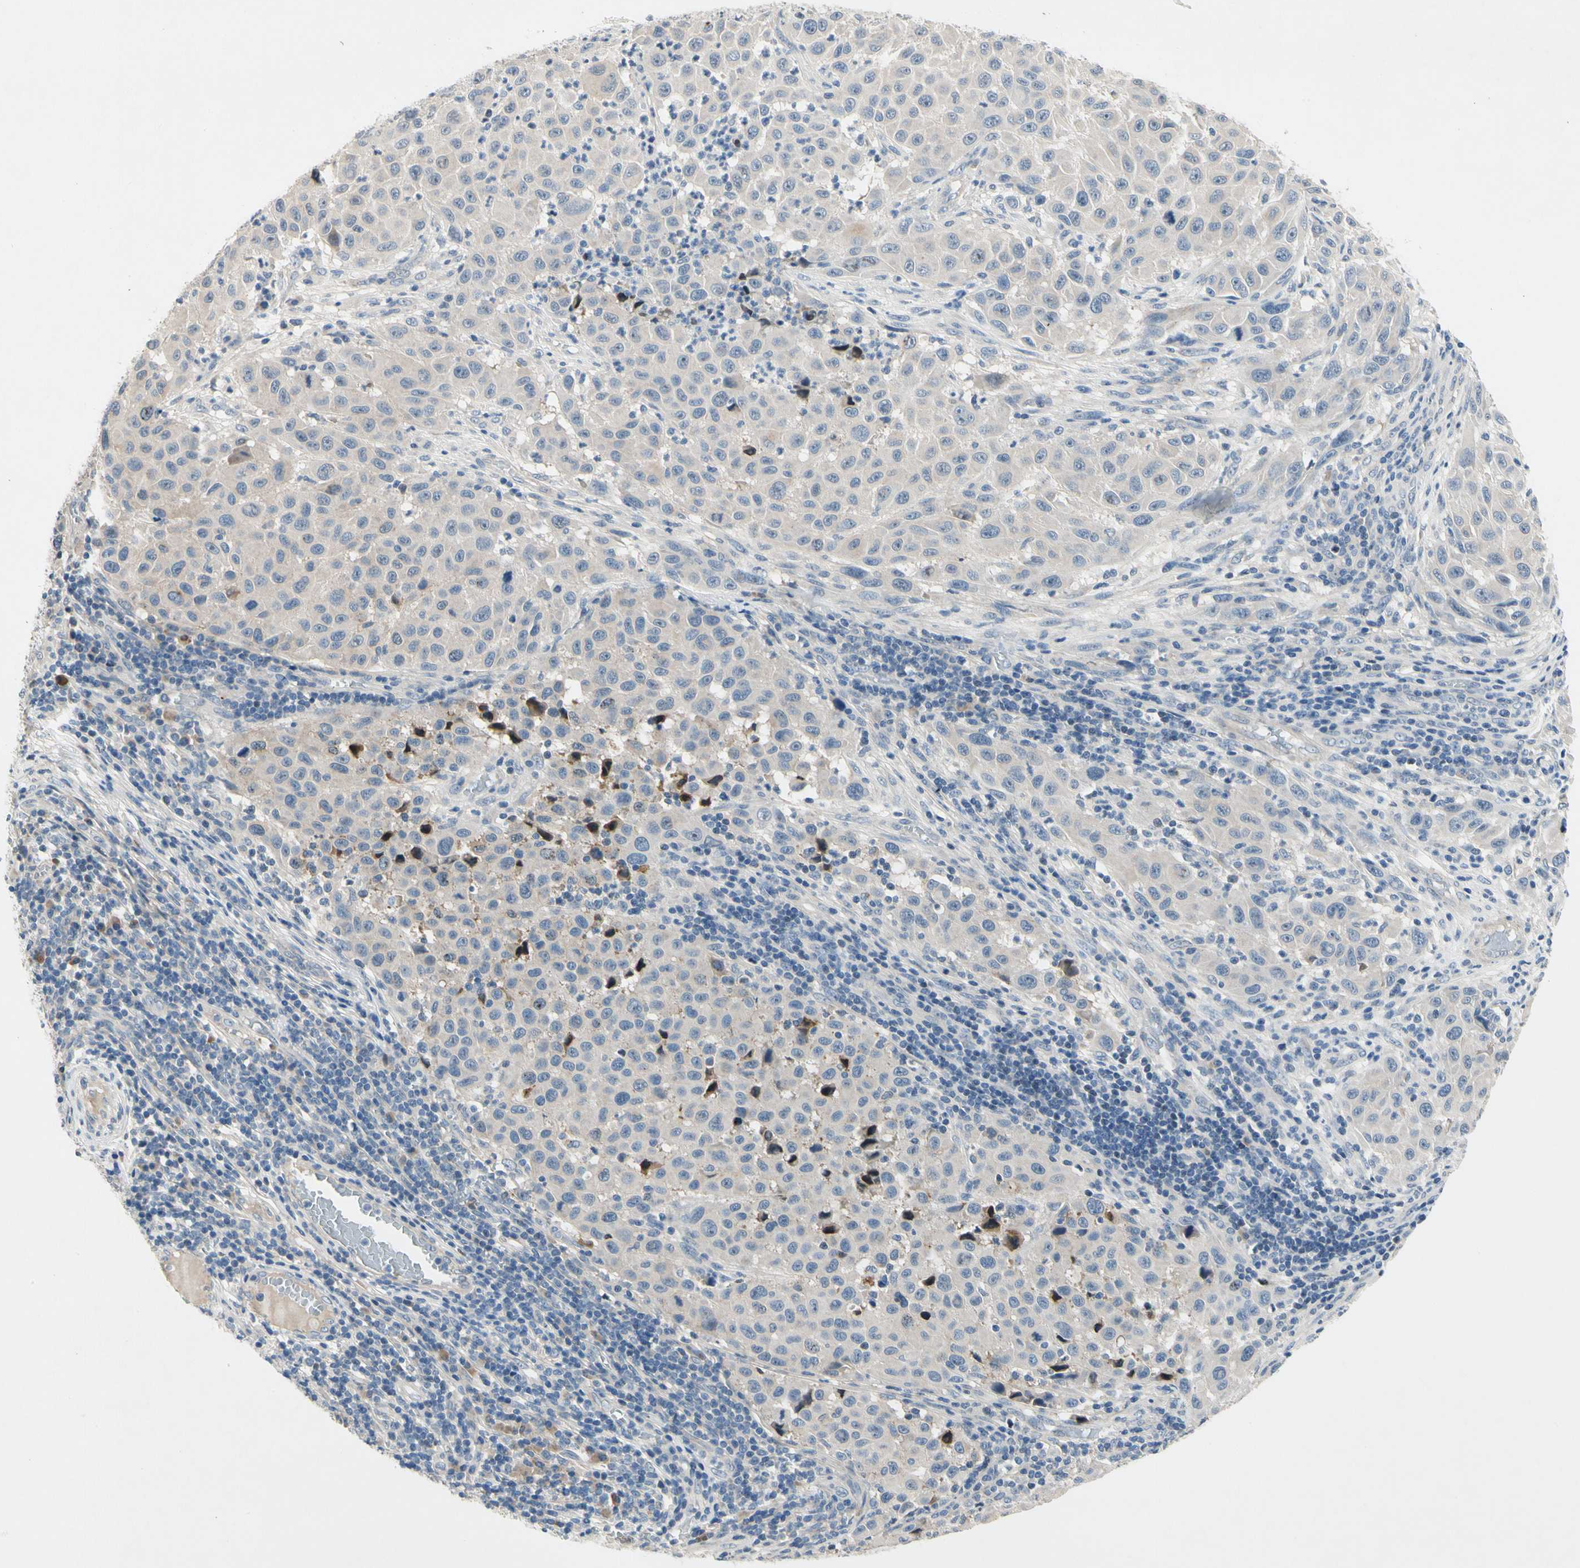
{"staining": {"intensity": "negative", "quantity": "none", "location": "none"}, "tissue": "melanoma", "cell_type": "Tumor cells", "image_type": "cancer", "snomed": [{"axis": "morphology", "description": "Malignant melanoma, Metastatic site"}, {"axis": "topography", "description": "Lymph node"}], "caption": "Protein analysis of malignant melanoma (metastatic site) exhibits no significant expression in tumor cells.", "gene": "GAS6", "patient": {"sex": "male", "age": 61}}